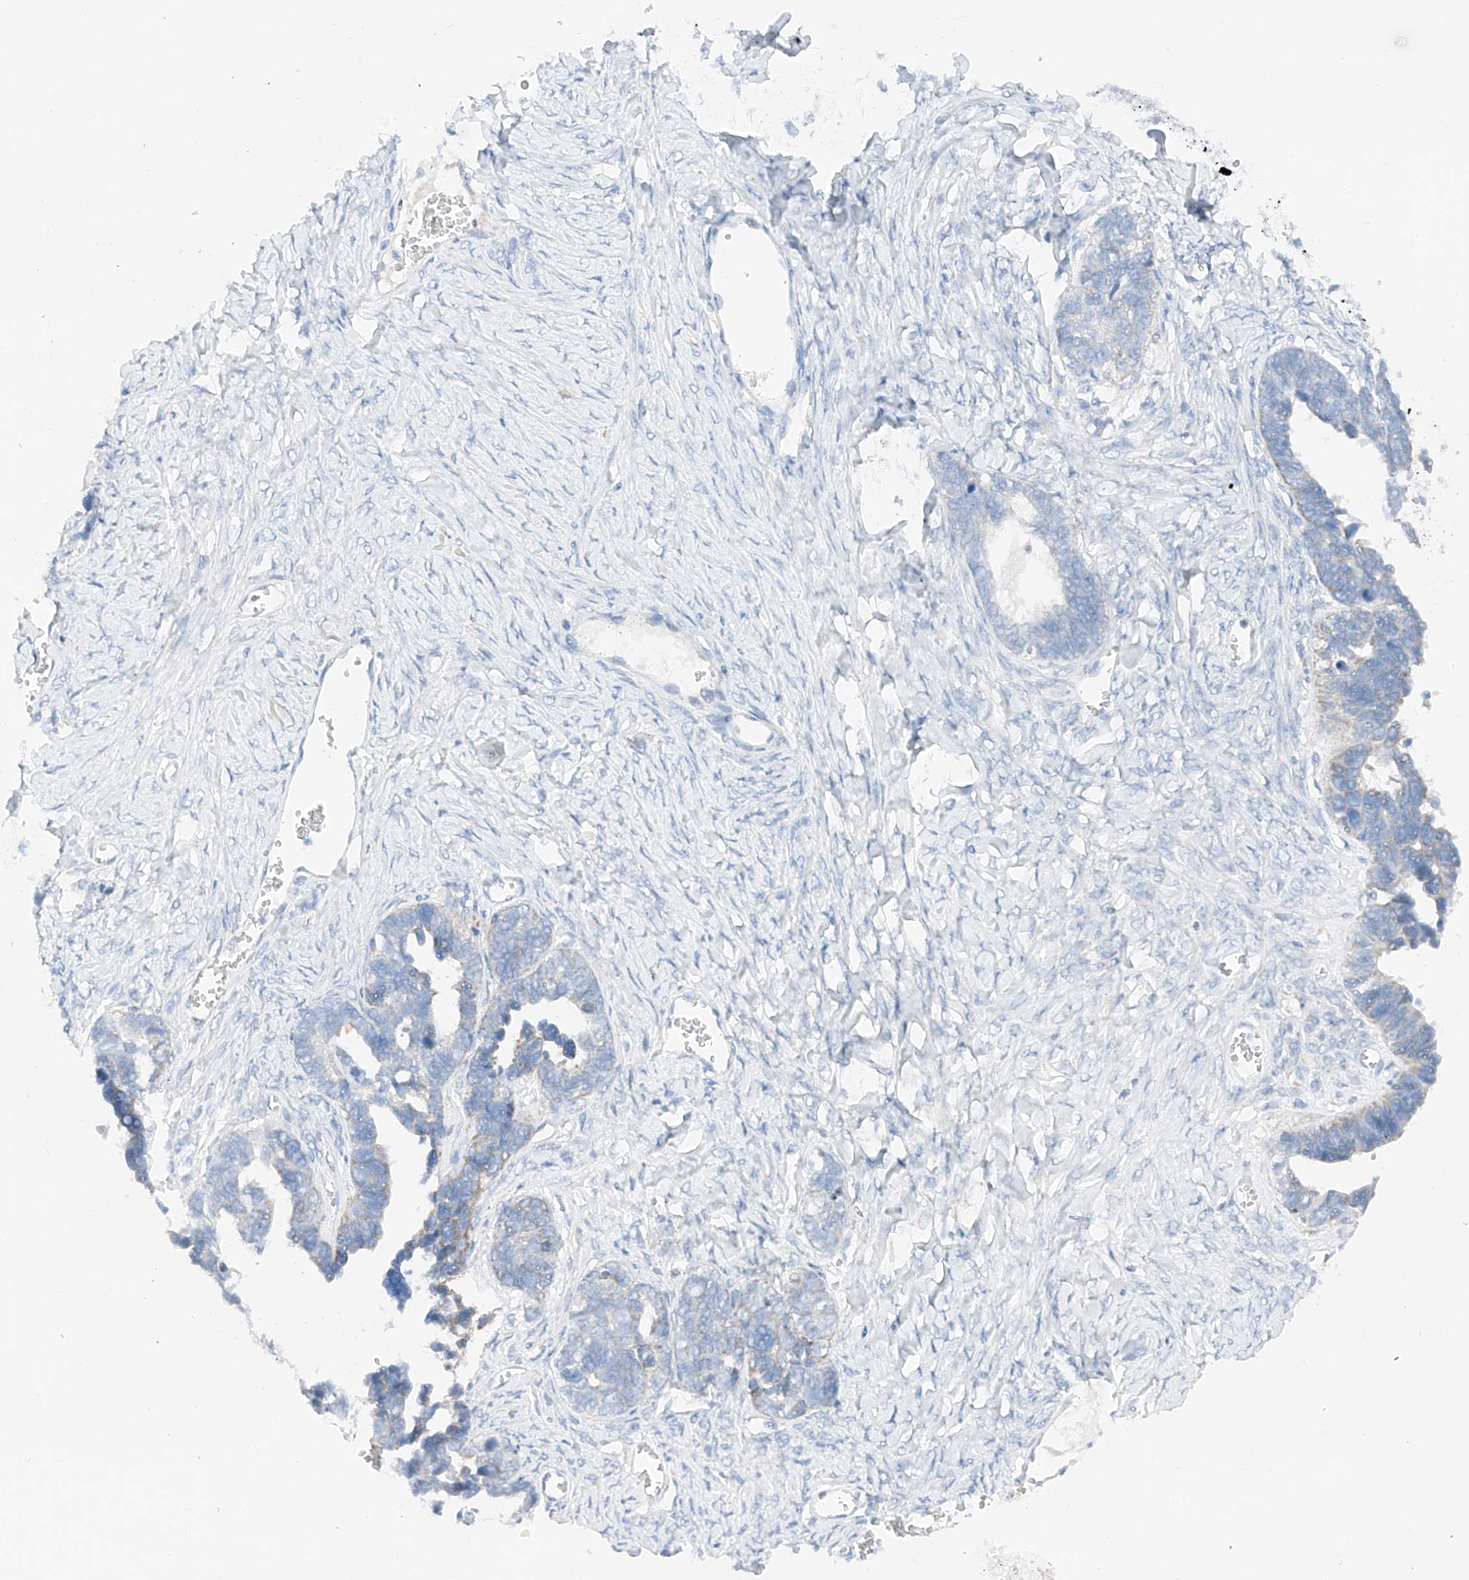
{"staining": {"intensity": "weak", "quantity": "<25%", "location": "cytoplasmic/membranous"}, "tissue": "ovarian cancer", "cell_type": "Tumor cells", "image_type": "cancer", "snomed": [{"axis": "morphology", "description": "Cystadenocarcinoma, serous, NOS"}, {"axis": "topography", "description": "Ovary"}], "caption": "DAB (3,3'-diaminobenzidine) immunohistochemical staining of human ovarian cancer displays no significant staining in tumor cells.", "gene": "MRAP", "patient": {"sex": "female", "age": 79}}